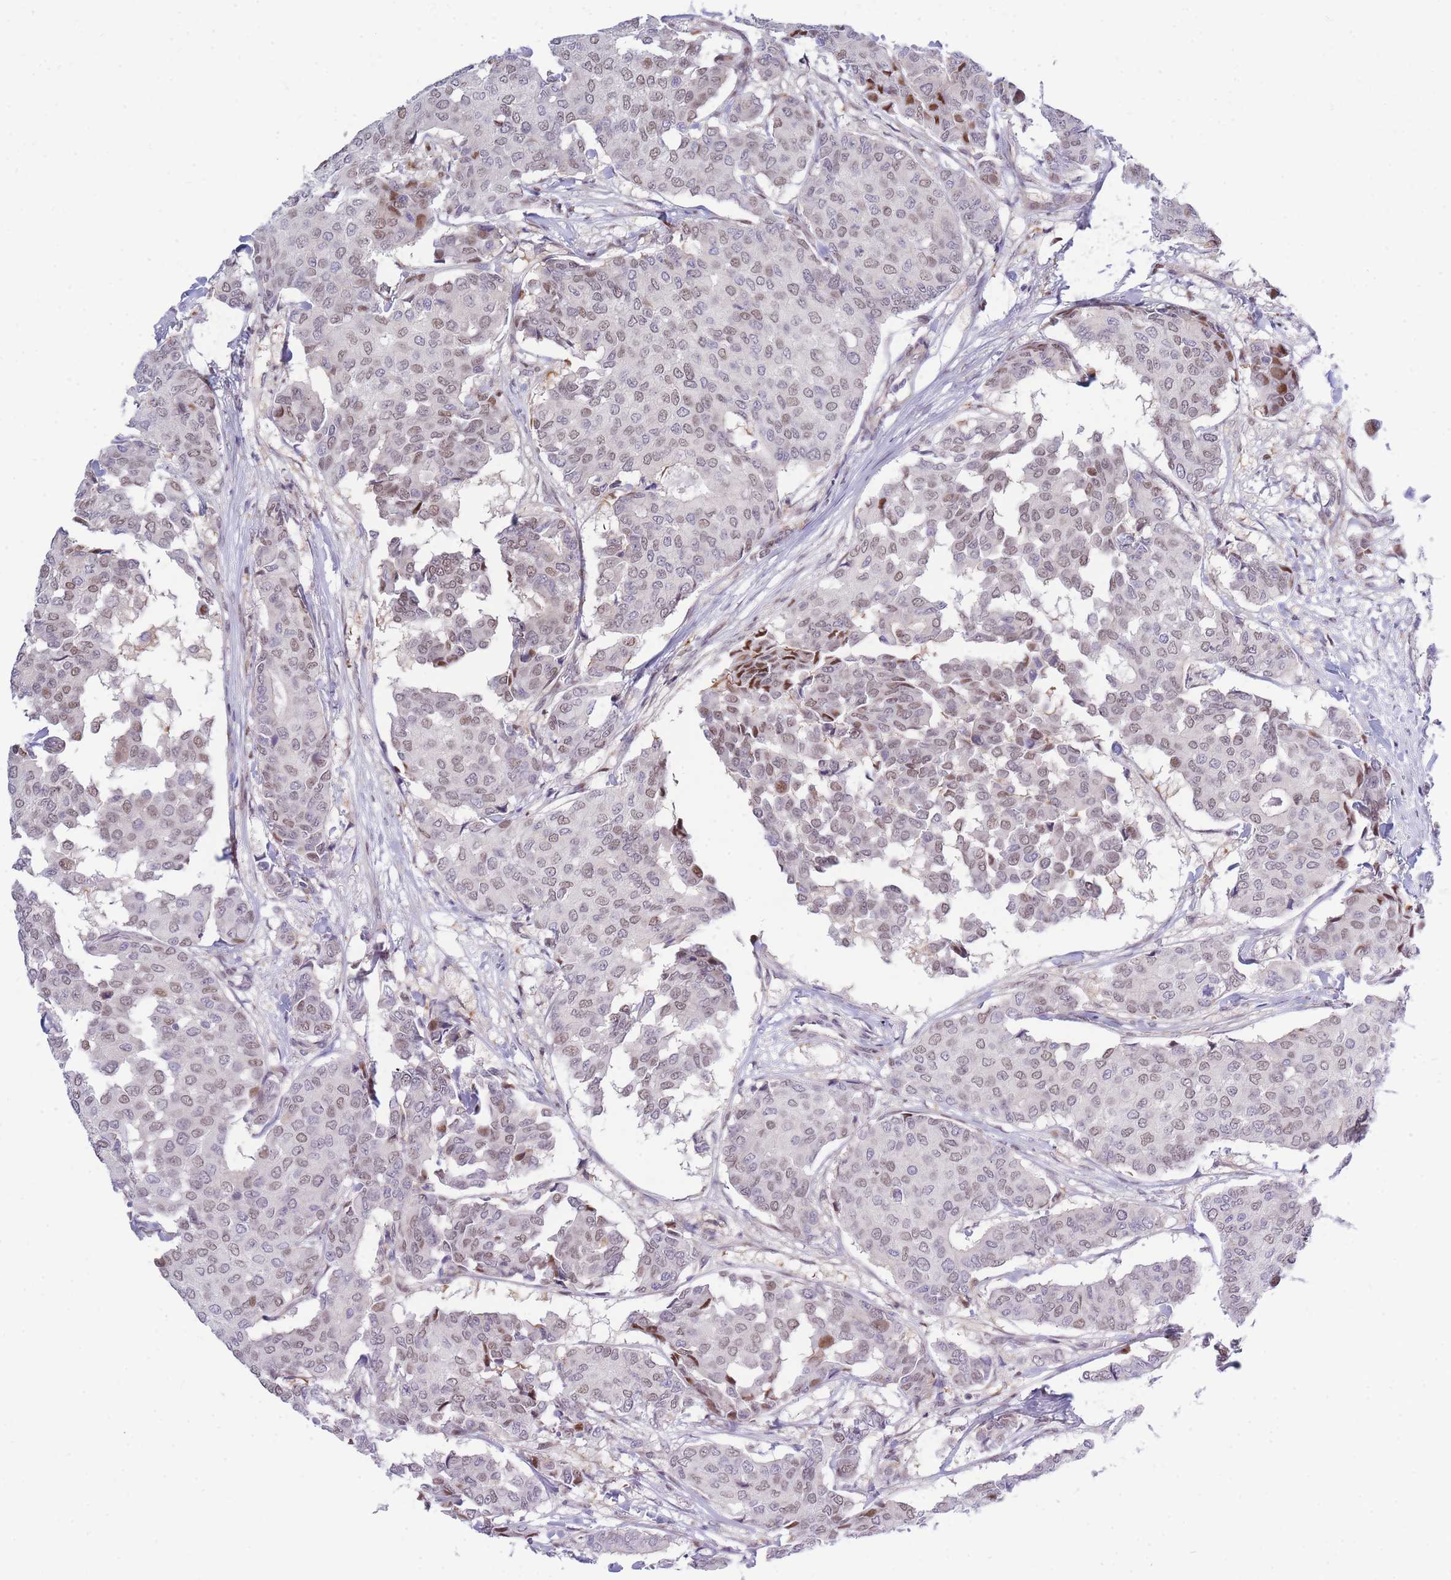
{"staining": {"intensity": "weak", "quantity": "25%-75%", "location": "nuclear"}, "tissue": "breast cancer", "cell_type": "Tumor cells", "image_type": "cancer", "snomed": [{"axis": "morphology", "description": "Duct carcinoma"}, {"axis": "topography", "description": "Breast"}], "caption": "This histopathology image reveals IHC staining of invasive ductal carcinoma (breast), with low weak nuclear staining in approximately 25%-75% of tumor cells.", "gene": "CRACD", "patient": {"sex": "female", "age": 75}}